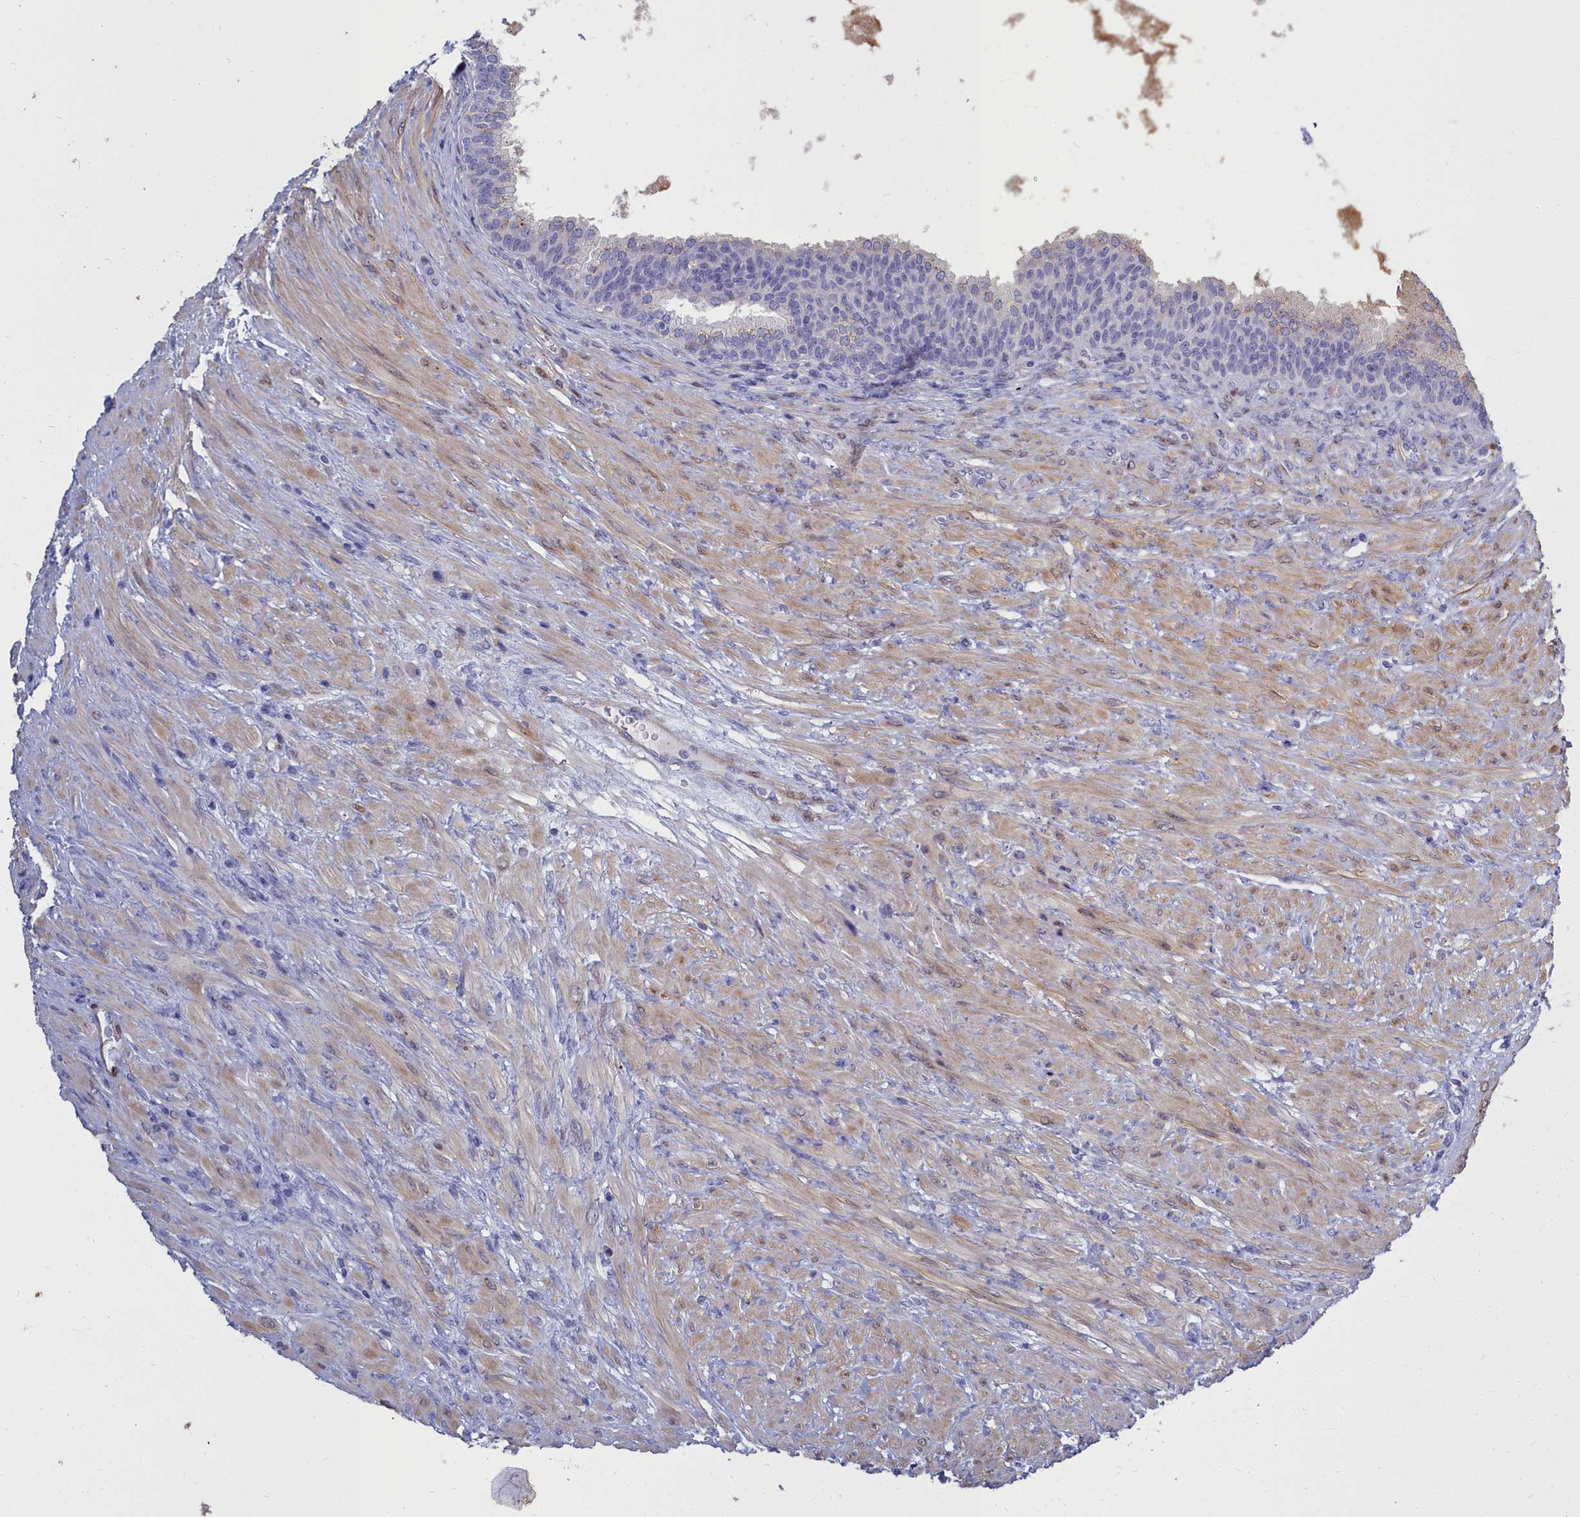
{"staining": {"intensity": "negative", "quantity": "none", "location": "none"}, "tissue": "prostate", "cell_type": "Glandular cells", "image_type": "normal", "snomed": [{"axis": "morphology", "description": "Normal tissue, NOS"}, {"axis": "topography", "description": "Prostate"}], "caption": "Immunohistochemistry histopathology image of normal prostate stained for a protein (brown), which displays no staining in glandular cells. (Brightfield microscopy of DAB (3,3'-diaminobenzidine) immunohistochemistry (IHC) at high magnification).", "gene": "PPP1R14A", "patient": {"sex": "male", "age": 76}}